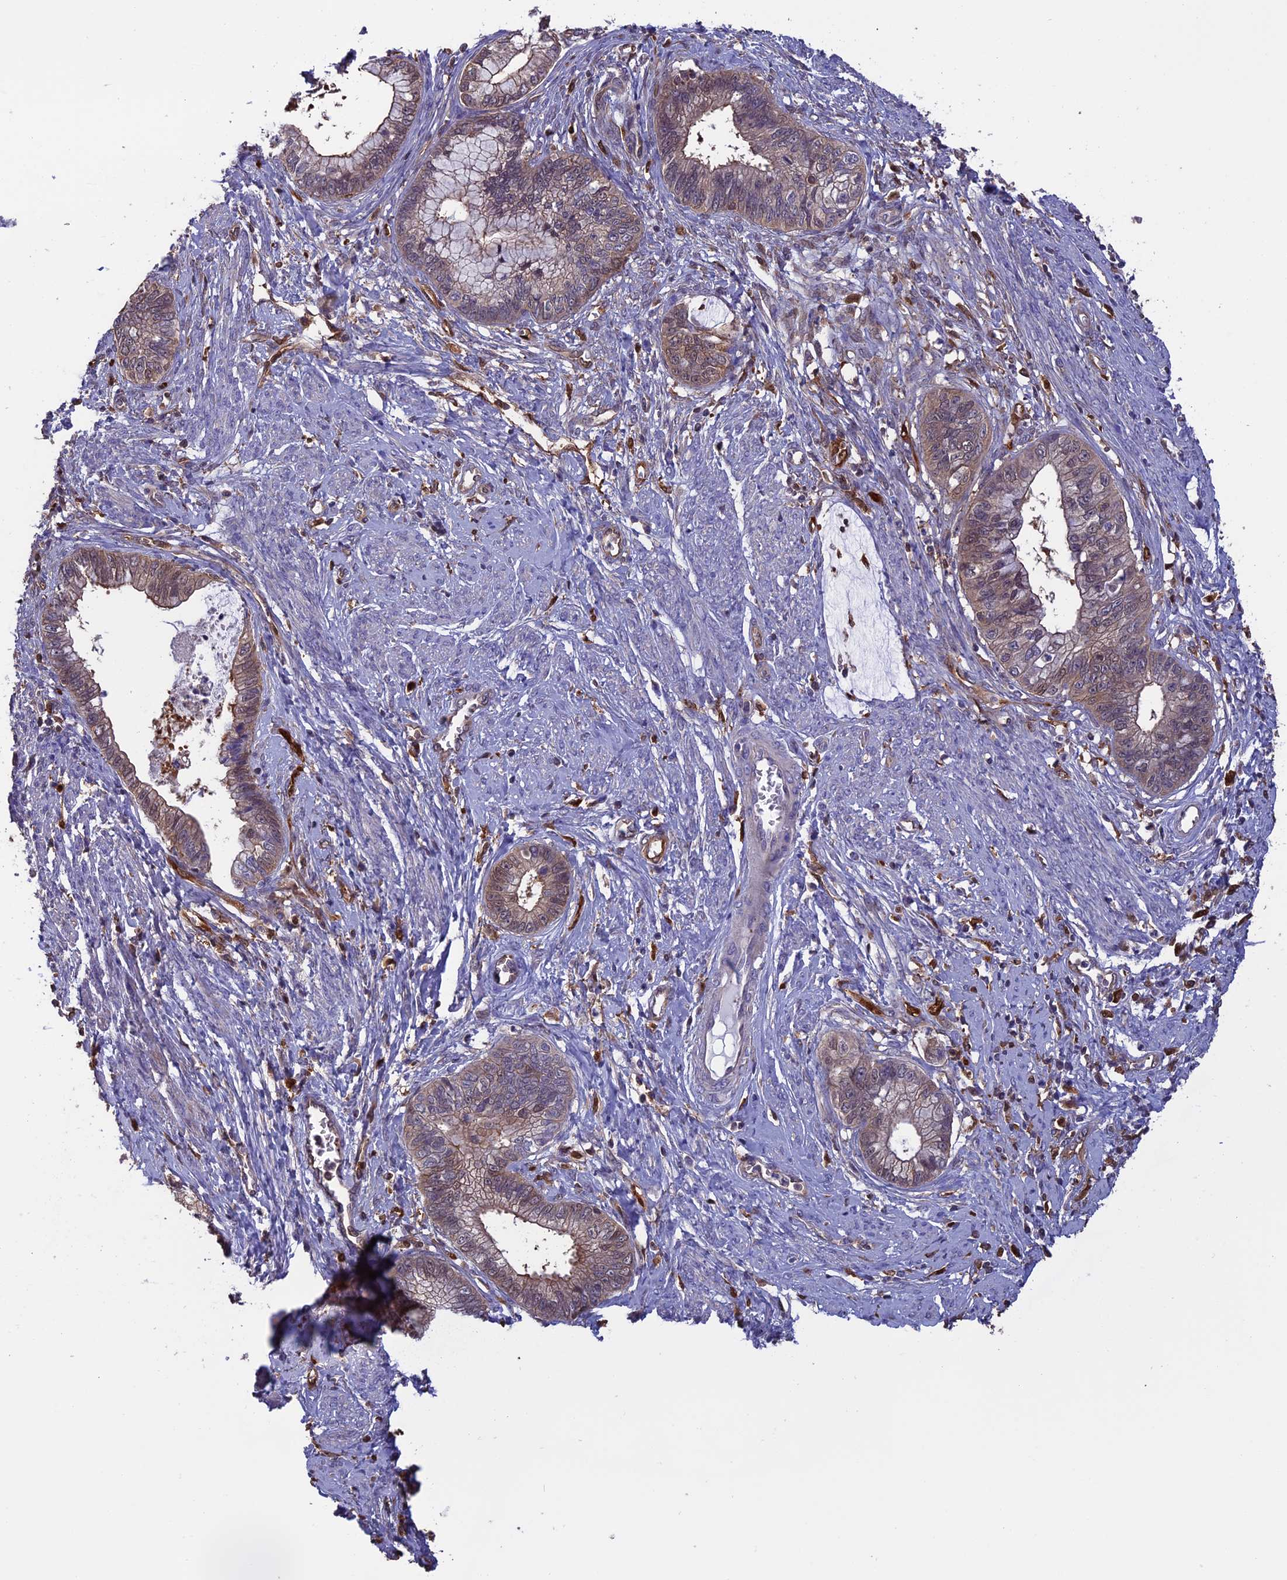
{"staining": {"intensity": "weak", "quantity": ">75%", "location": "cytoplasmic/membranous"}, "tissue": "cervical cancer", "cell_type": "Tumor cells", "image_type": "cancer", "snomed": [{"axis": "morphology", "description": "Adenocarcinoma, NOS"}, {"axis": "topography", "description": "Cervix"}], "caption": "Immunohistochemical staining of cervical adenocarcinoma shows weak cytoplasmic/membranous protein expression in about >75% of tumor cells.", "gene": "ARHGAP18", "patient": {"sex": "female", "age": 44}}